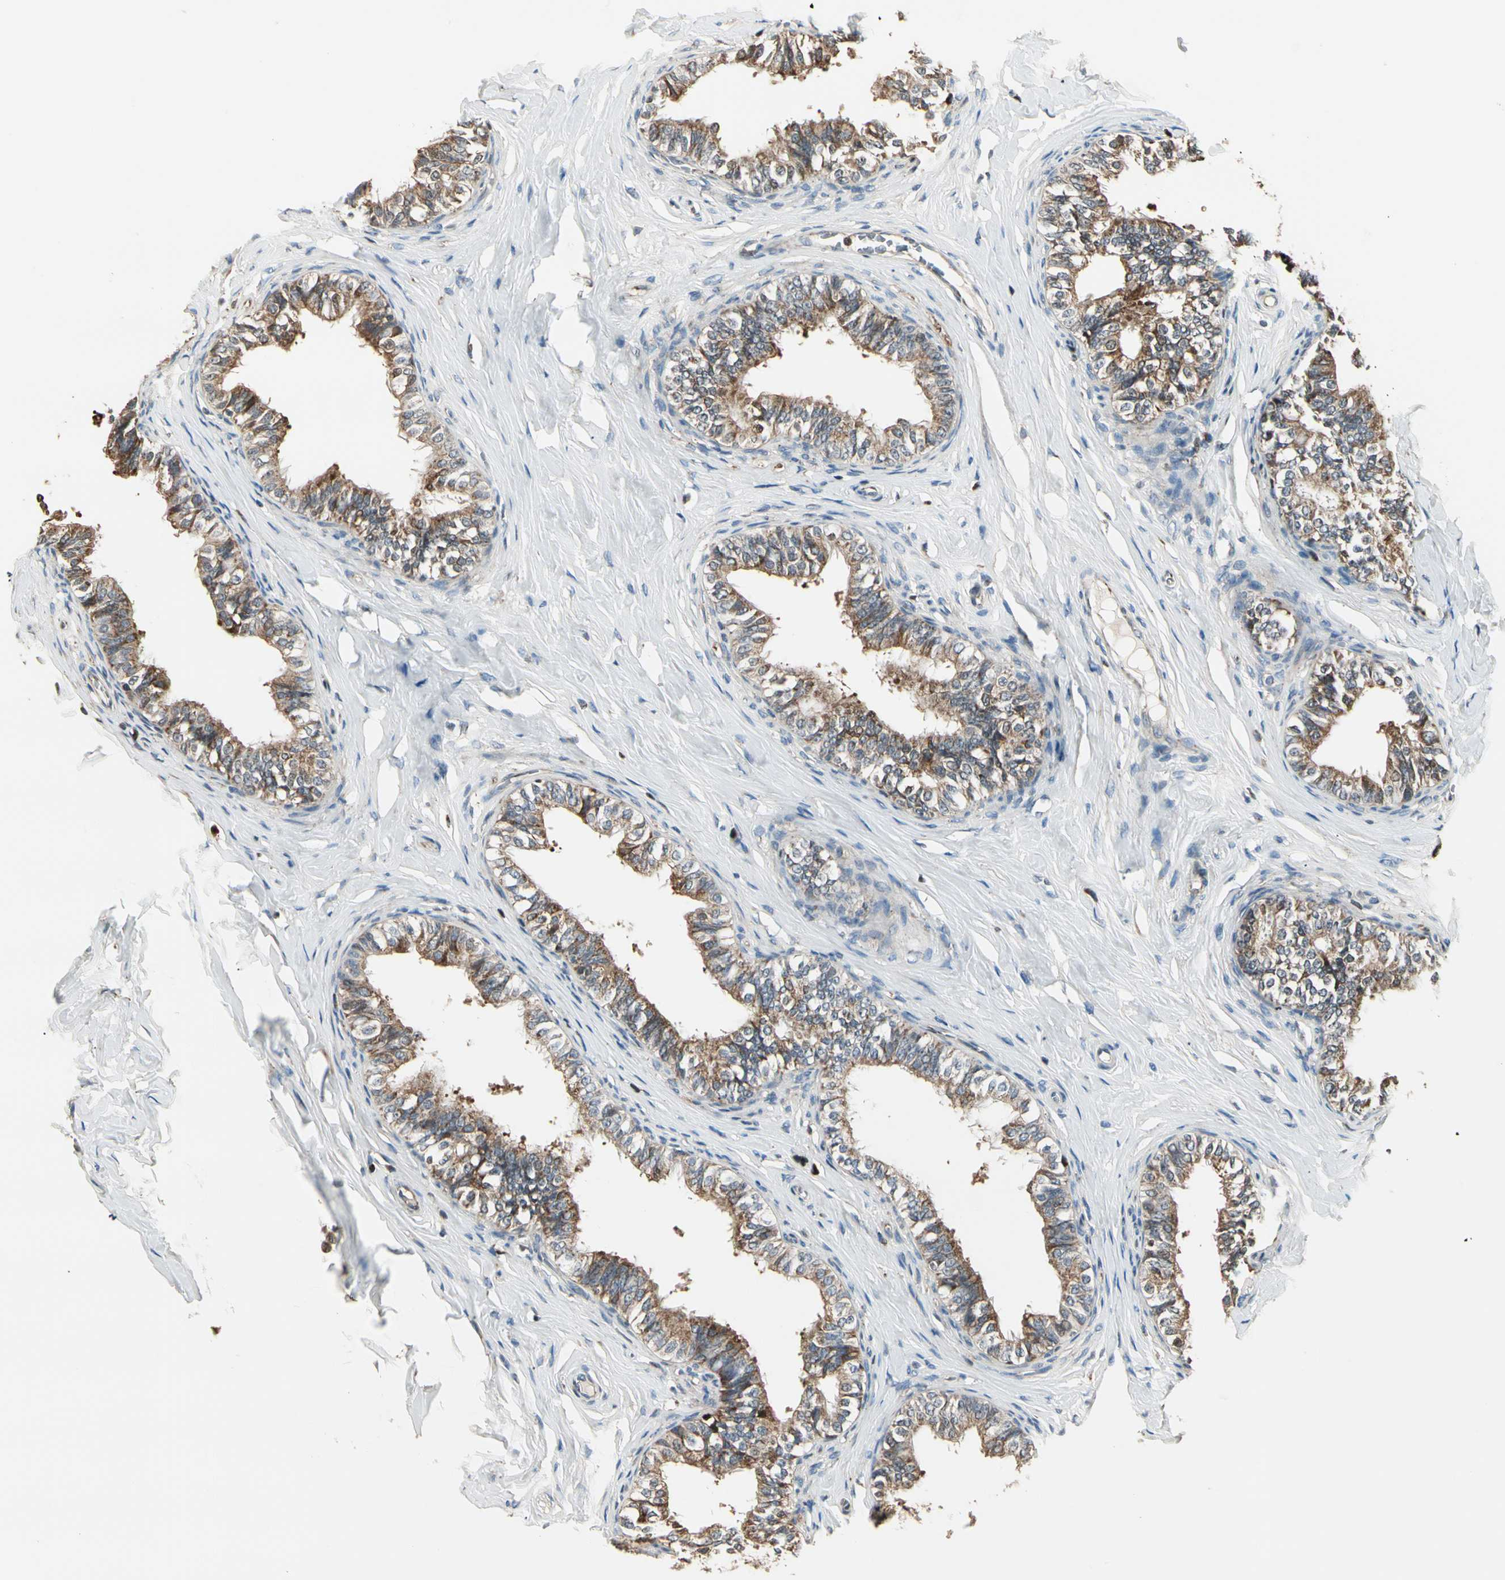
{"staining": {"intensity": "moderate", "quantity": ">75%", "location": "cytoplasmic/membranous,nuclear"}, "tissue": "epididymis", "cell_type": "Glandular cells", "image_type": "normal", "snomed": [{"axis": "morphology", "description": "Normal tissue, NOS"}, {"axis": "topography", "description": "Soft tissue"}, {"axis": "topography", "description": "Epididymis"}], "caption": "The photomicrograph displays staining of unremarkable epididymis, revealing moderate cytoplasmic/membranous,nuclear protein staining (brown color) within glandular cells. (IHC, brightfield microscopy, high magnification).", "gene": "IP6K2", "patient": {"sex": "male", "age": 26}}